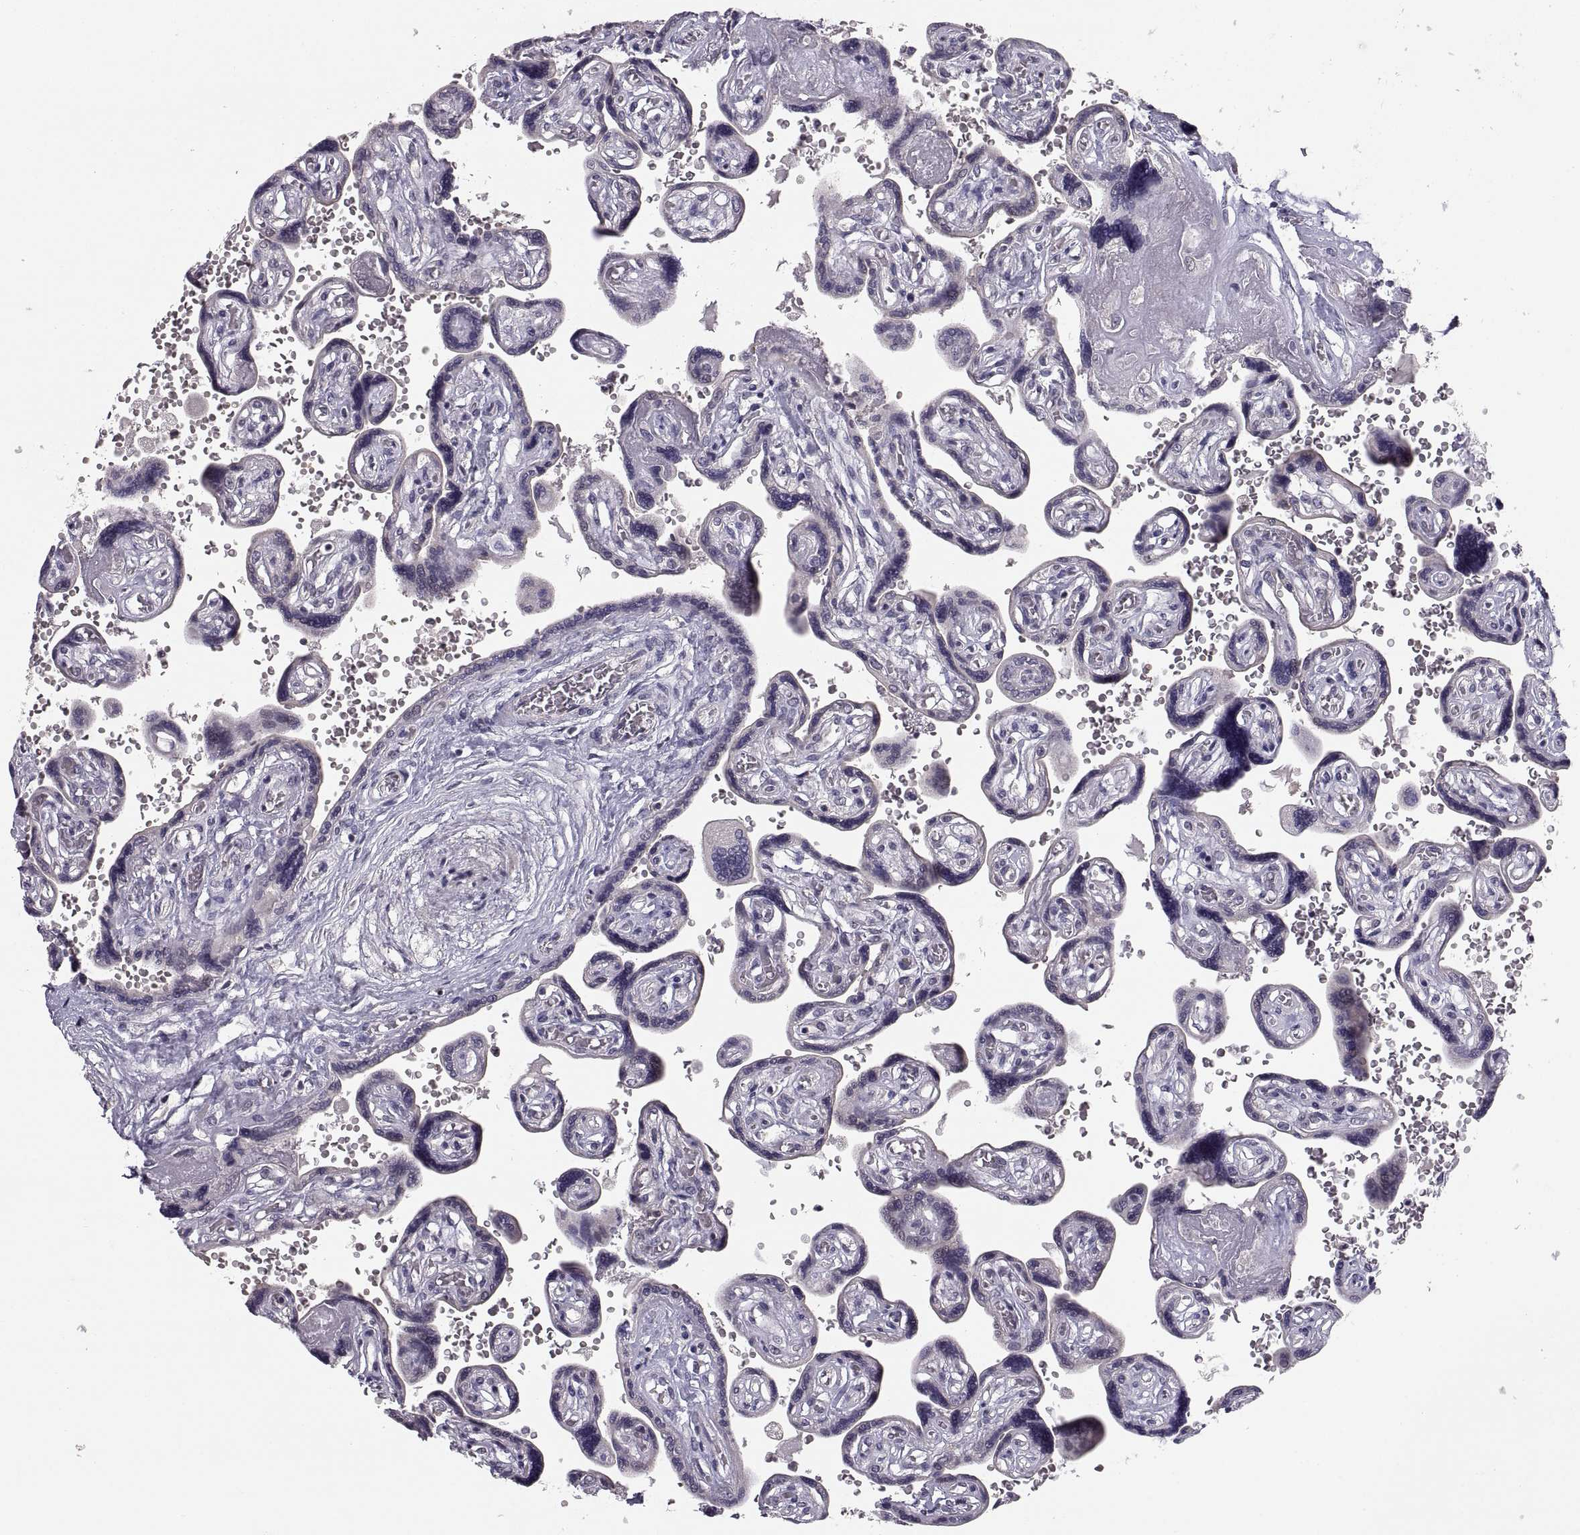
{"staining": {"intensity": "negative", "quantity": "none", "location": "none"}, "tissue": "placenta", "cell_type": "Decidual cells", "image_type": "normal", "snomed": [{"axis": "morphology", "description": "Normal tissue, NOS"}, {"axis": "topography", "description": "Placenta"}], "caption": "Immunohistochemistry (IHC) photomicrograph of normal placenta stained for a protein (brown), which shows no staining in decidual cells.", "gene": "PAX2", "patient": {"sex": "female", "age": 32}}